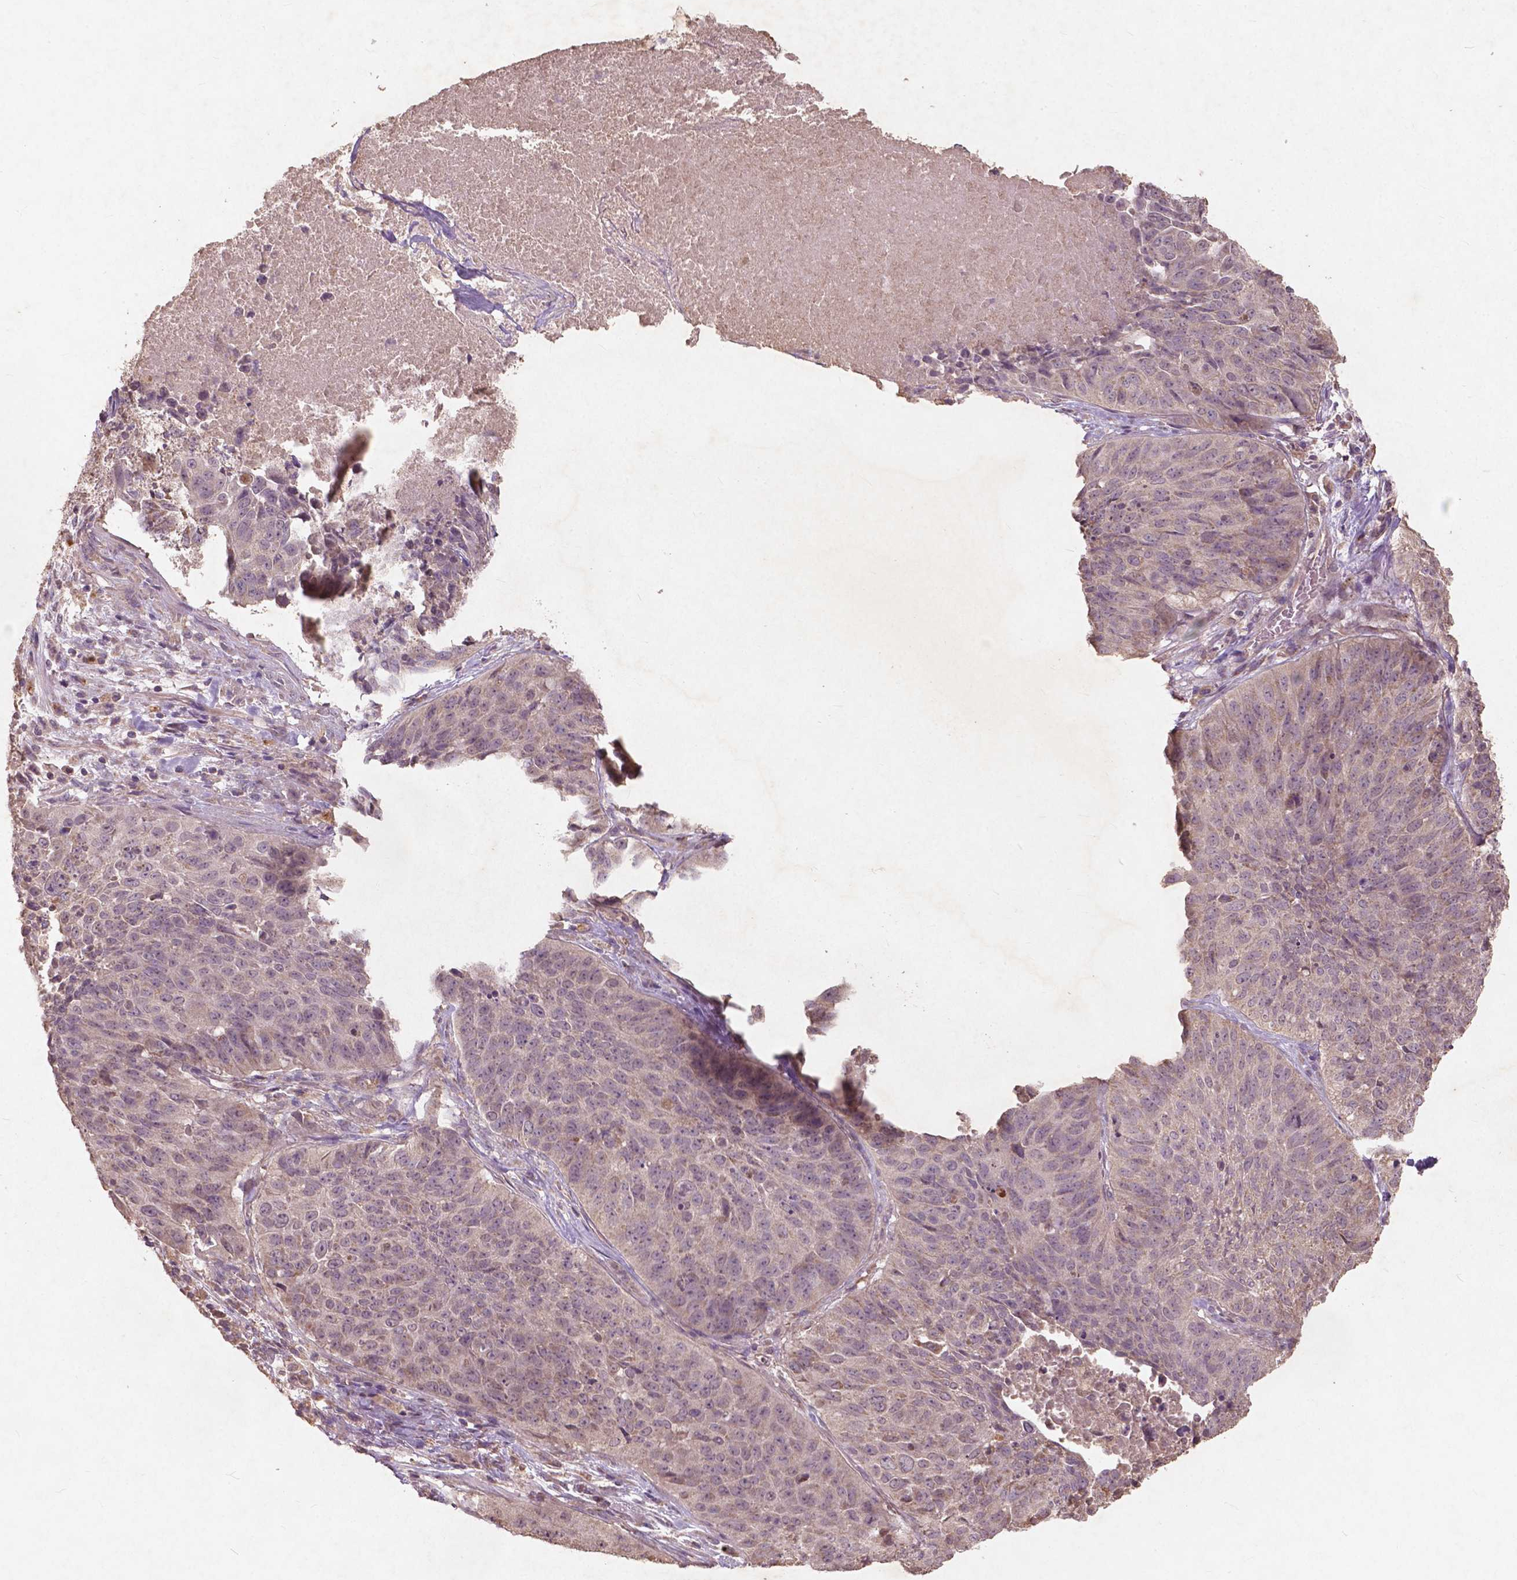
{"staining": {"intensity": "weak", "quantity": "25%-75%", "location": "cytoplasmic/membranous"}, "tissue": "lung cancer", "cell_type": "Tumor cells", "image_type": "cancer", "snomed": [{"axis": "morphology", "description": "Normal tissue, NOS"}, {"axis": "morphology", "description": "Squamous cell carcinoma, NOS"}, {"axis": "topography", "description": "Bronchus"}, {"axis": "topography", "description": "Lung"}], "caption": "Immunohistochemistry of squamous cell carcinoma (lung) exhibits low levels of weak cytoplasmic/membranous positivity in about 25%-75% of tumor cells.", "gene": "ST6GALNAC5", "patient": {"sex": "male", "age": 64}}